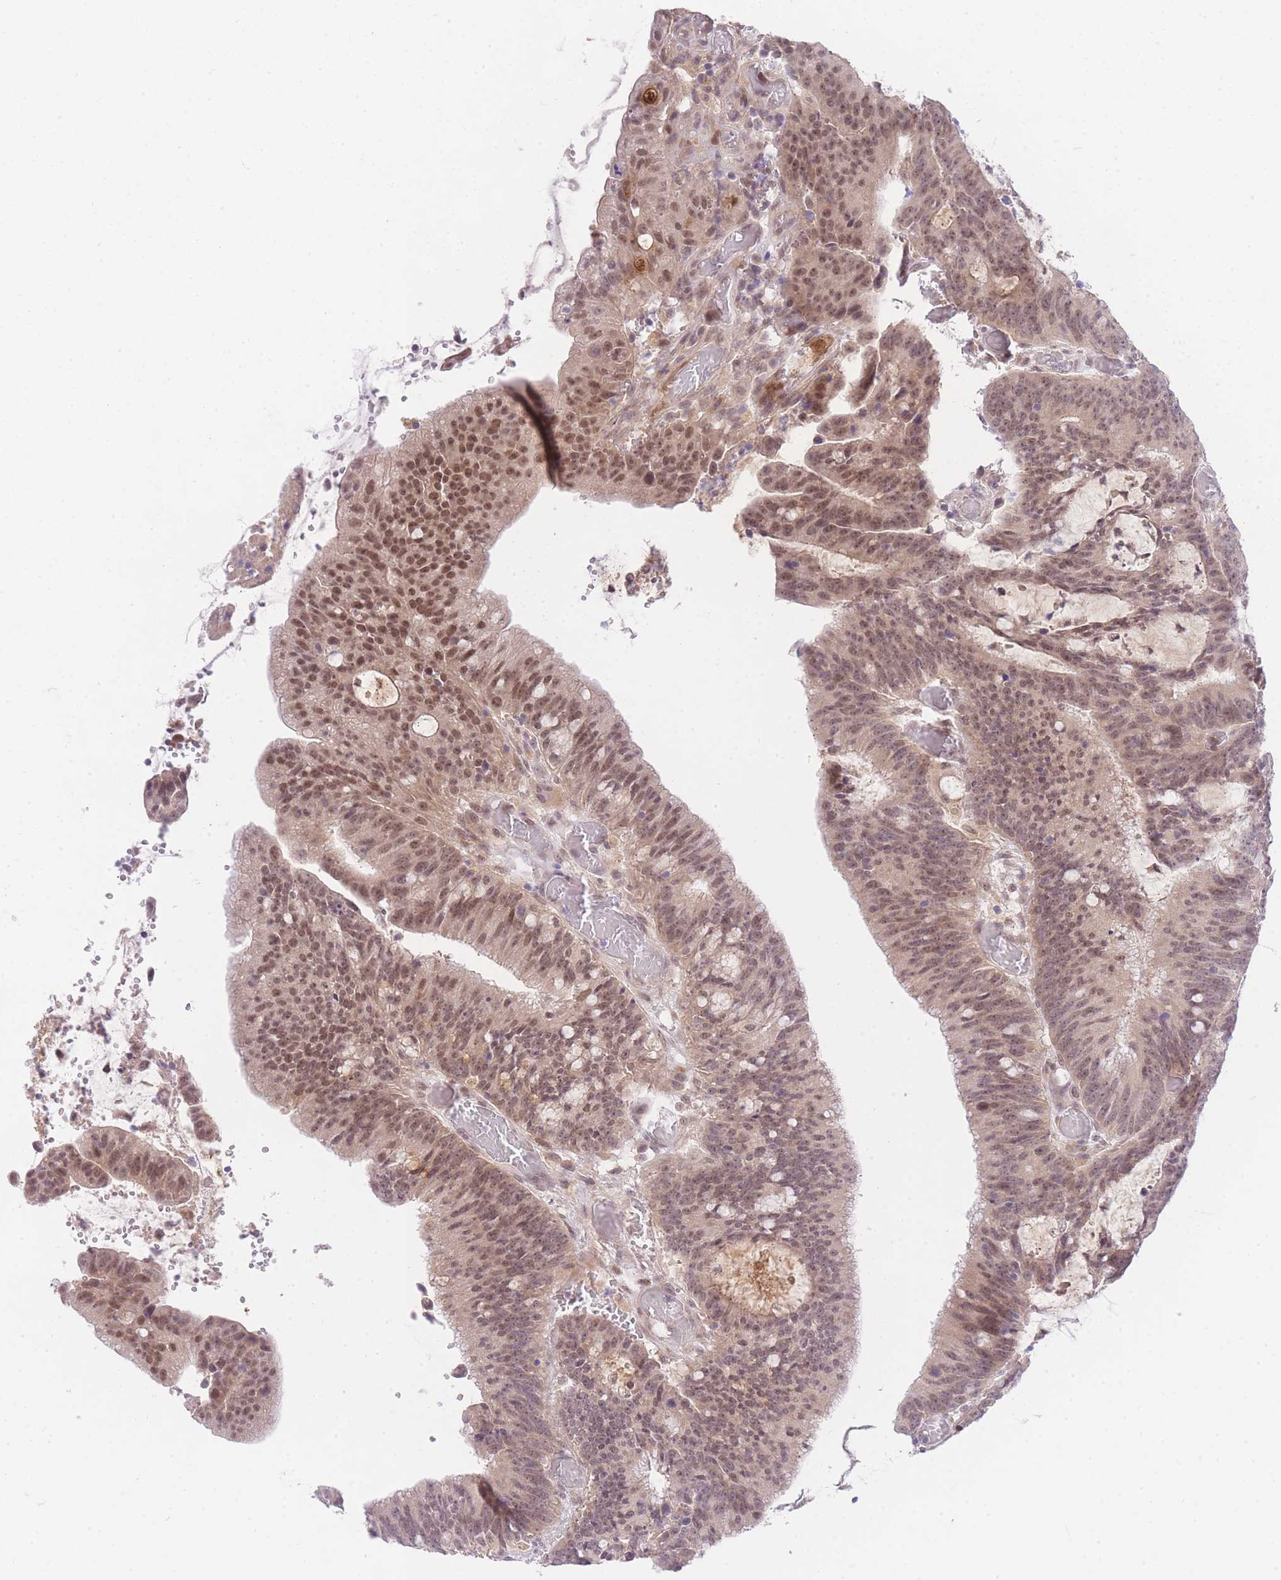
{"staining": {"intensity": "moderate", "quantity": ">75%", "location": "nuclear"}, "tissue": "colorectal cancer", "cell_type": "Tumor cells", "image_type": "cancer", "snomed": [{"axis": "morphology", "description": "Adenocarcinoma, NOS"}, {"axis": "topography", "description": "Rectum"}], "caption": "Approximately >75% of tumor cells in colorectal cancer exhibit moderate nuclear protein positivity as visualized by brown immunohistochemical staining.", "gene": "SLC25A33", "patient": {"sex": "female", "age": 77}}